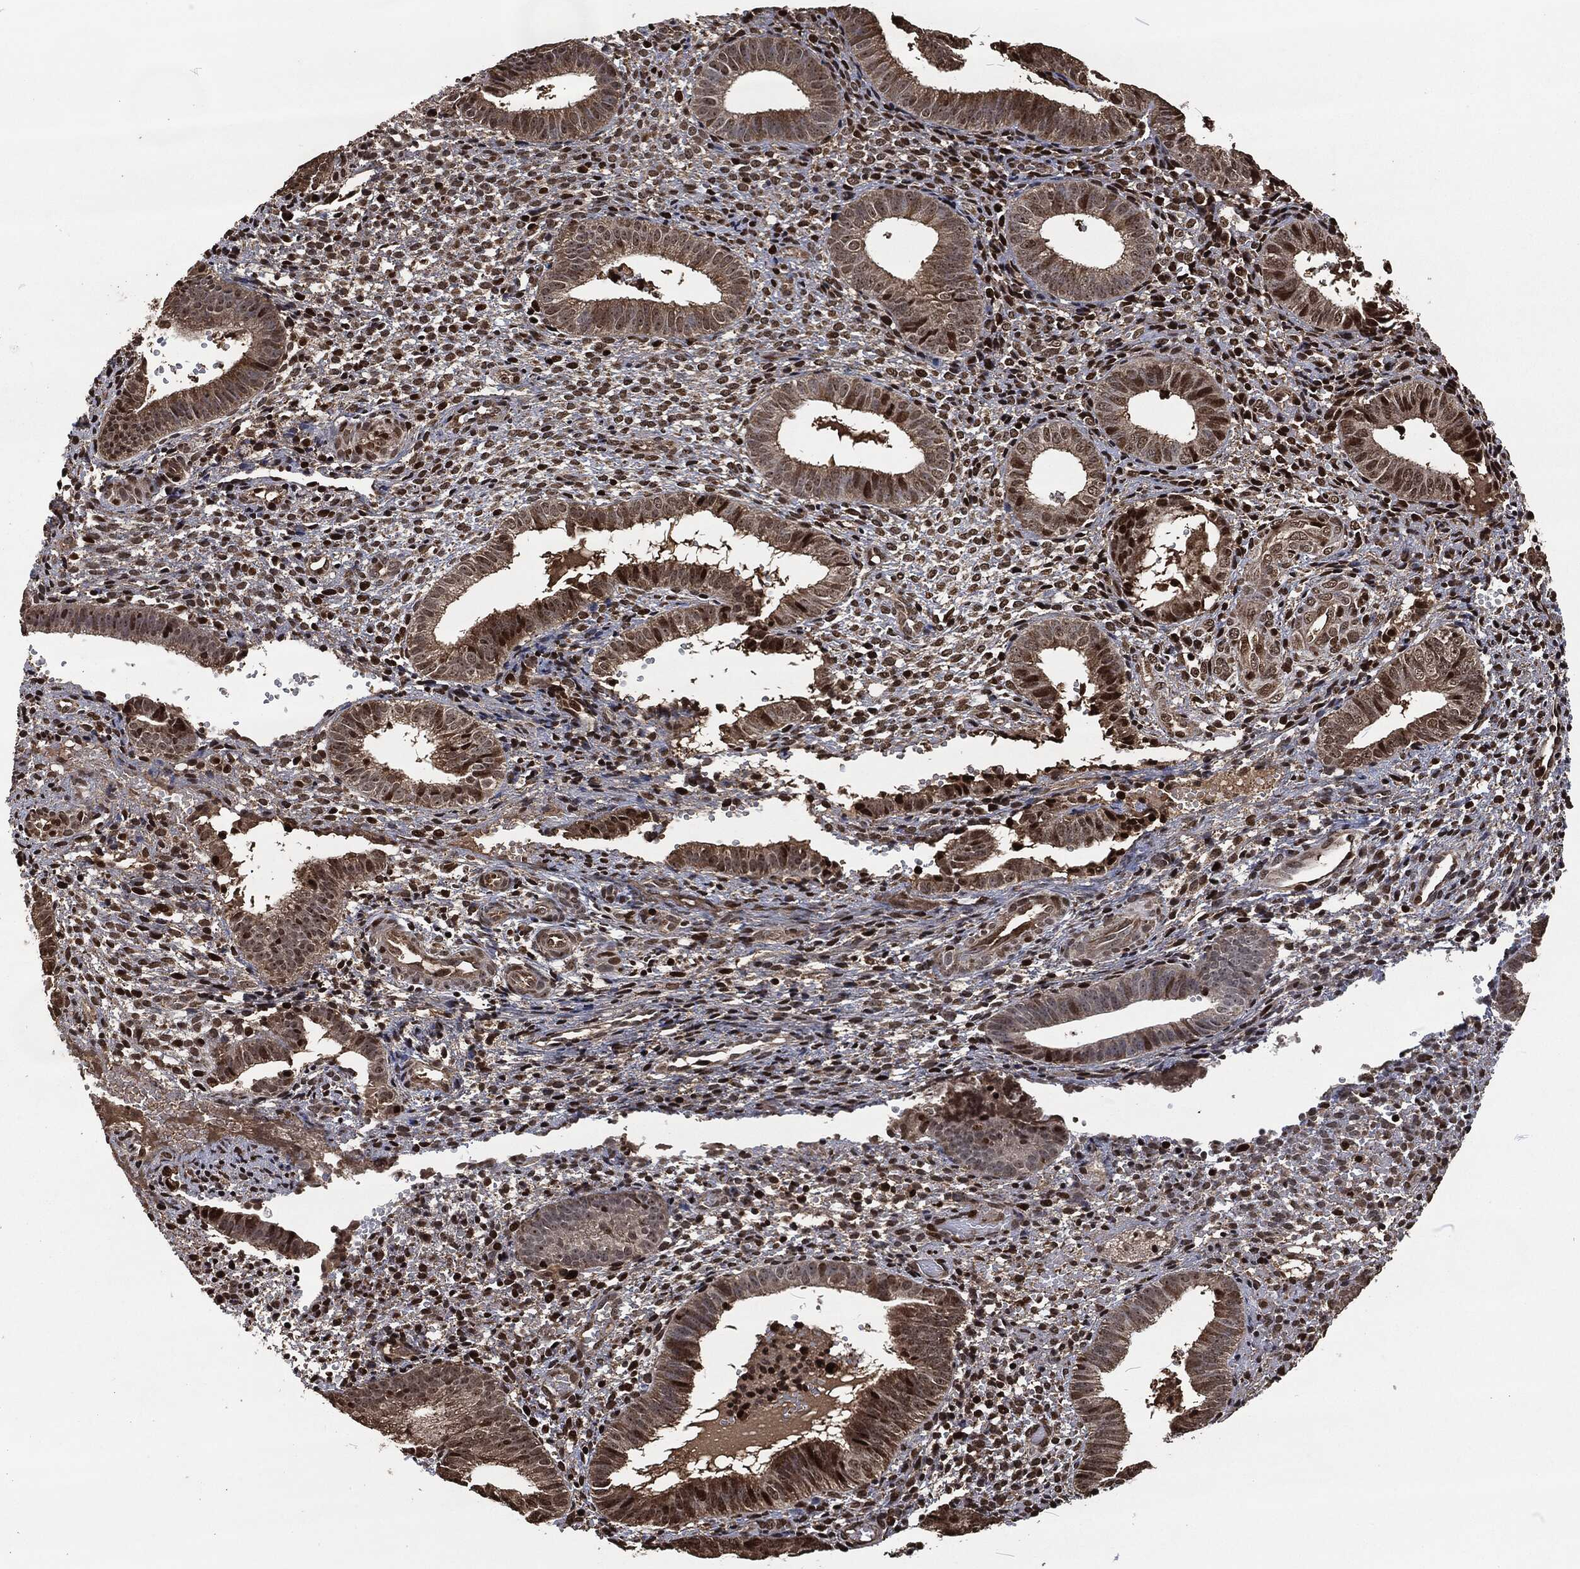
{"staining": {"intensity": "strong", "quantity": "<25%", "location": "nuclear"}, "tissue": "endometrium", "cell_type": "Cells in endometrial stroma", "image_type": "normal", "snomed": [{"axis": "morphology", "description": "Normal tissue, NOS"}, {"axis": "topography", "description": "Endometrium"}], "caption": "Strong nuclear positivity is appreciated in approximately <25% of cells in endometrial stroma in unremarkable endometrium. (IHC, brightfield microscopy, high magnification).", "gene": "SNAI1", "patient": {"sex": "female", "age": 42}}